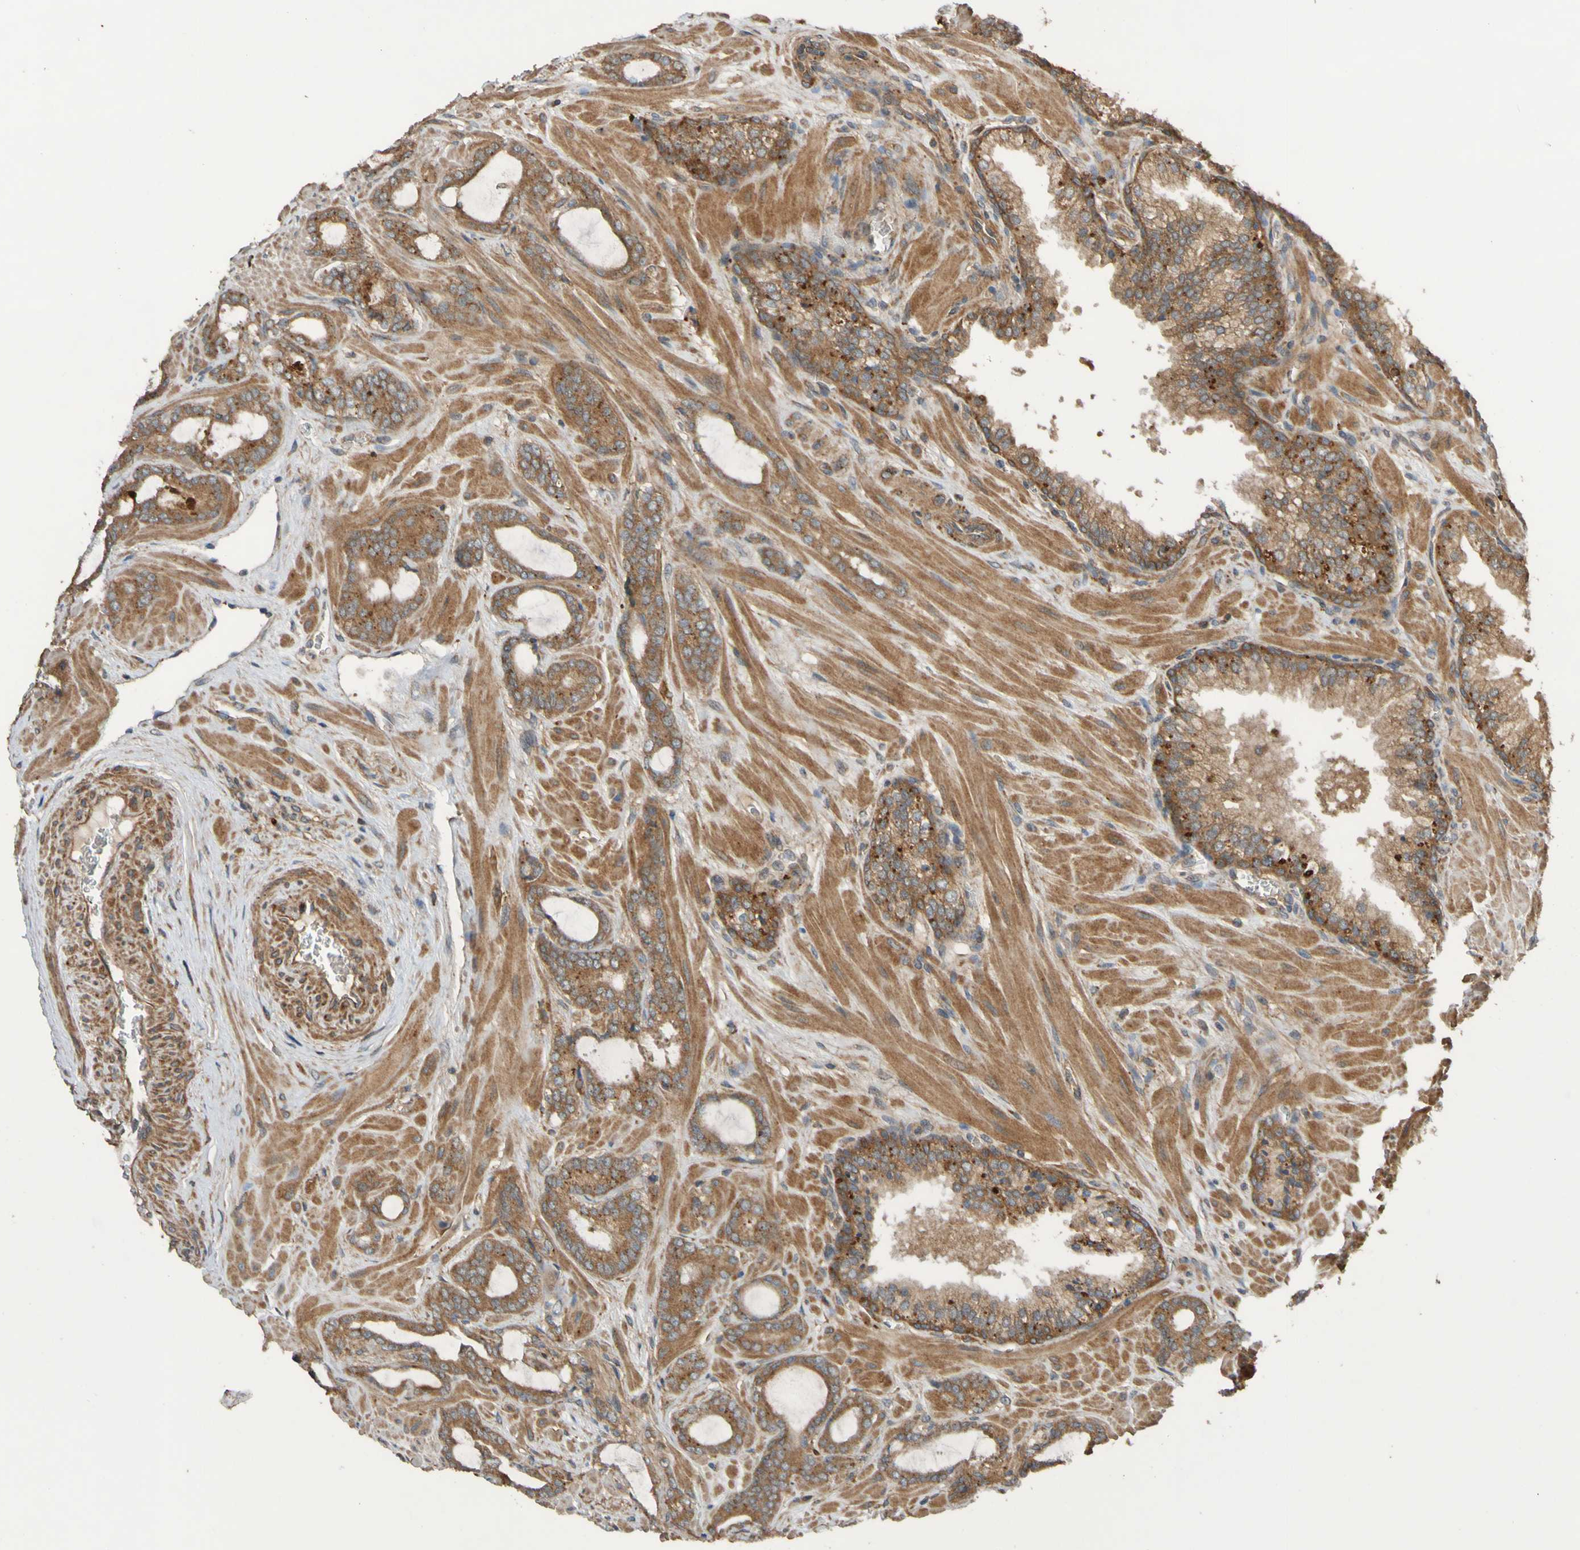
{"staining": {"intensity": "moderate", "quantity": ">75%", "location": "cytoplasmic/membranous"}, "tissue": "prostate cancer", "cell_type": "Tumor cells", "image_type": "cancer", "snomed": [{"axis": "morphology", "description": "Adenocarcinoma, Low grade"}, {"axis": "topography", "description": "Prostate"}], "caption": "Moderate cytoplasmic/membranous expression is present in approximately >75% of tumor cells in prostate cancer (low-grade adenocarcinoma).", "gene": "UCN", "patient": {"sex": "male", "age": 63}}